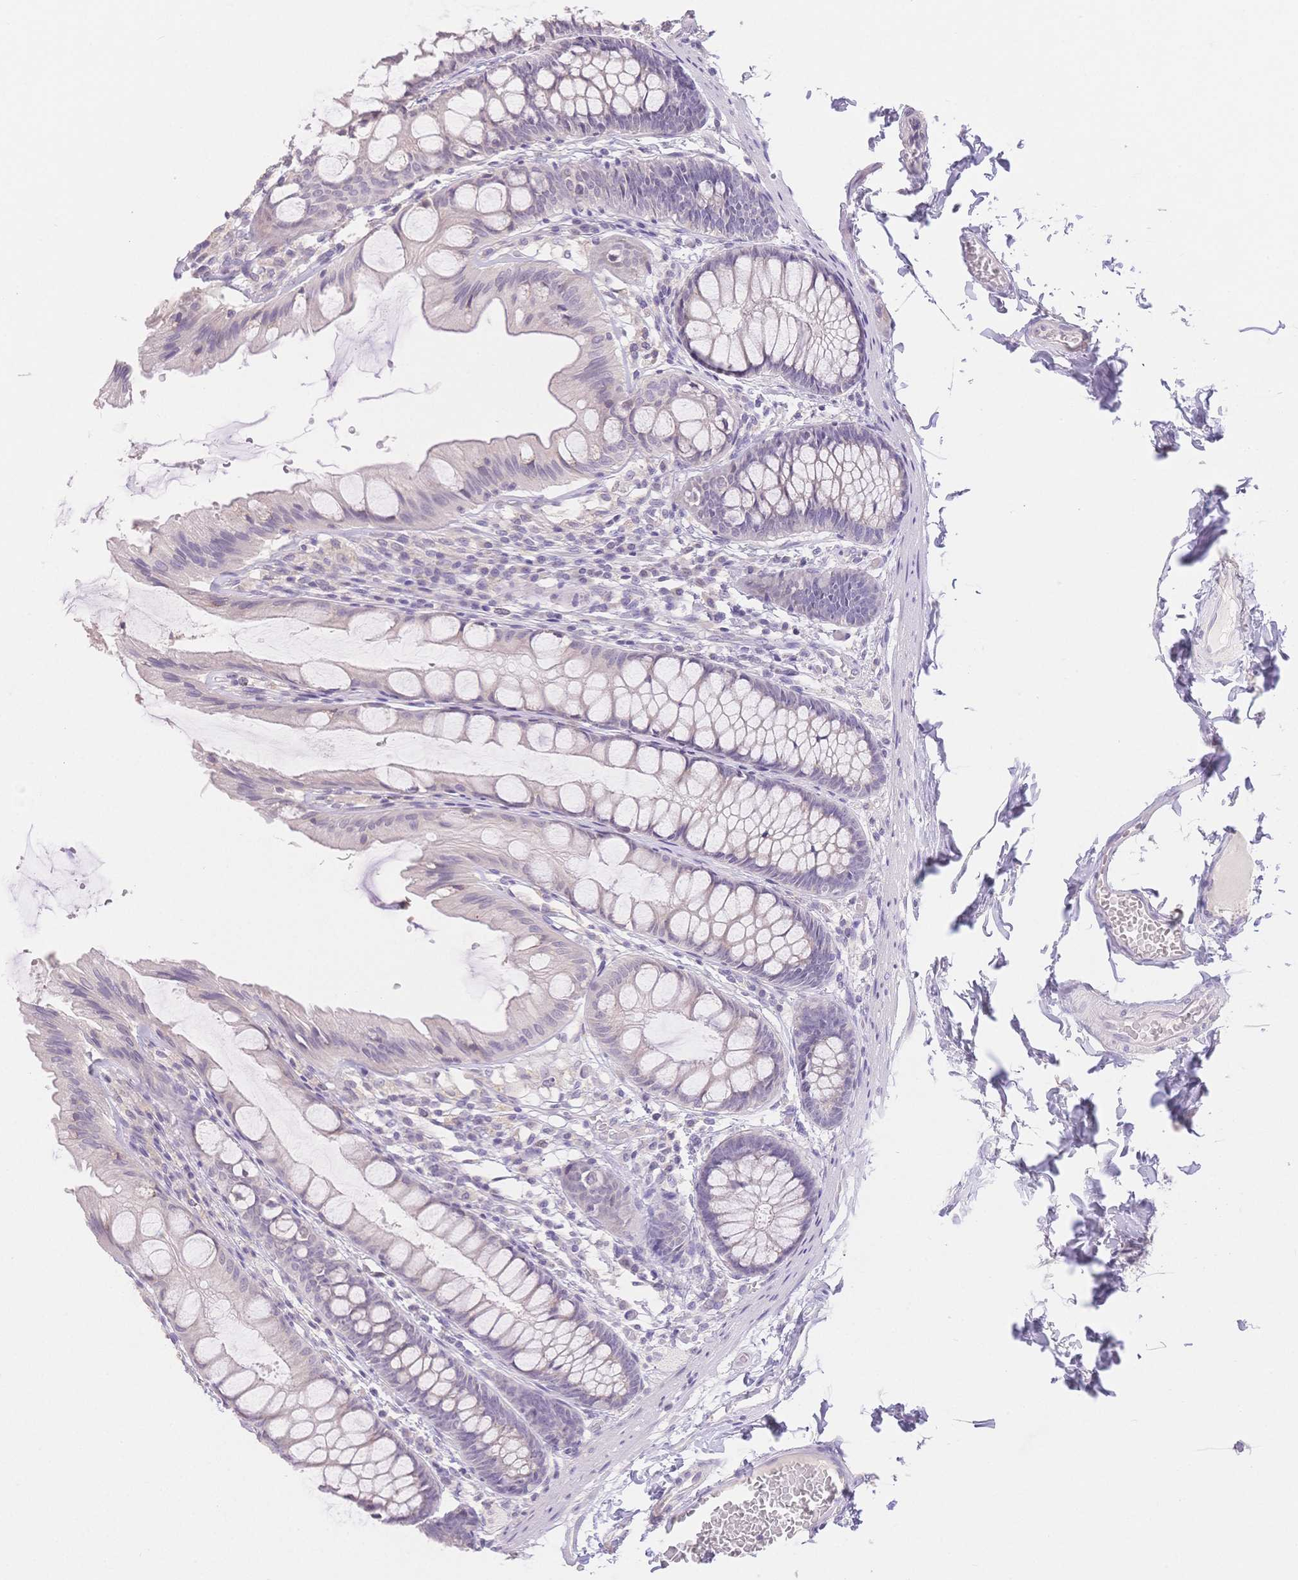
{"staining": {"intensity": "negative", "quantity": "none", "location": "none"}, "tissue": "colon", "cell_type": "Endothelial cells", "image_type": "normal", "snomed": [{"axis": "morphology", "description": "Normal tissue, NOS"}, {"axis": "topography", "description": "Colon"}], "caption": "Immunohistochemistry (IHC) of normal human colon demonstrates no expression in endothelial cells. The staining was performed using DAB to visualize the protein expression in brown, while the nuclei were stained in blue with hematoxylin (Magnification: 20x).", "gene": "SUV39H2", "patient": {"sex": "male", "age": 47}}